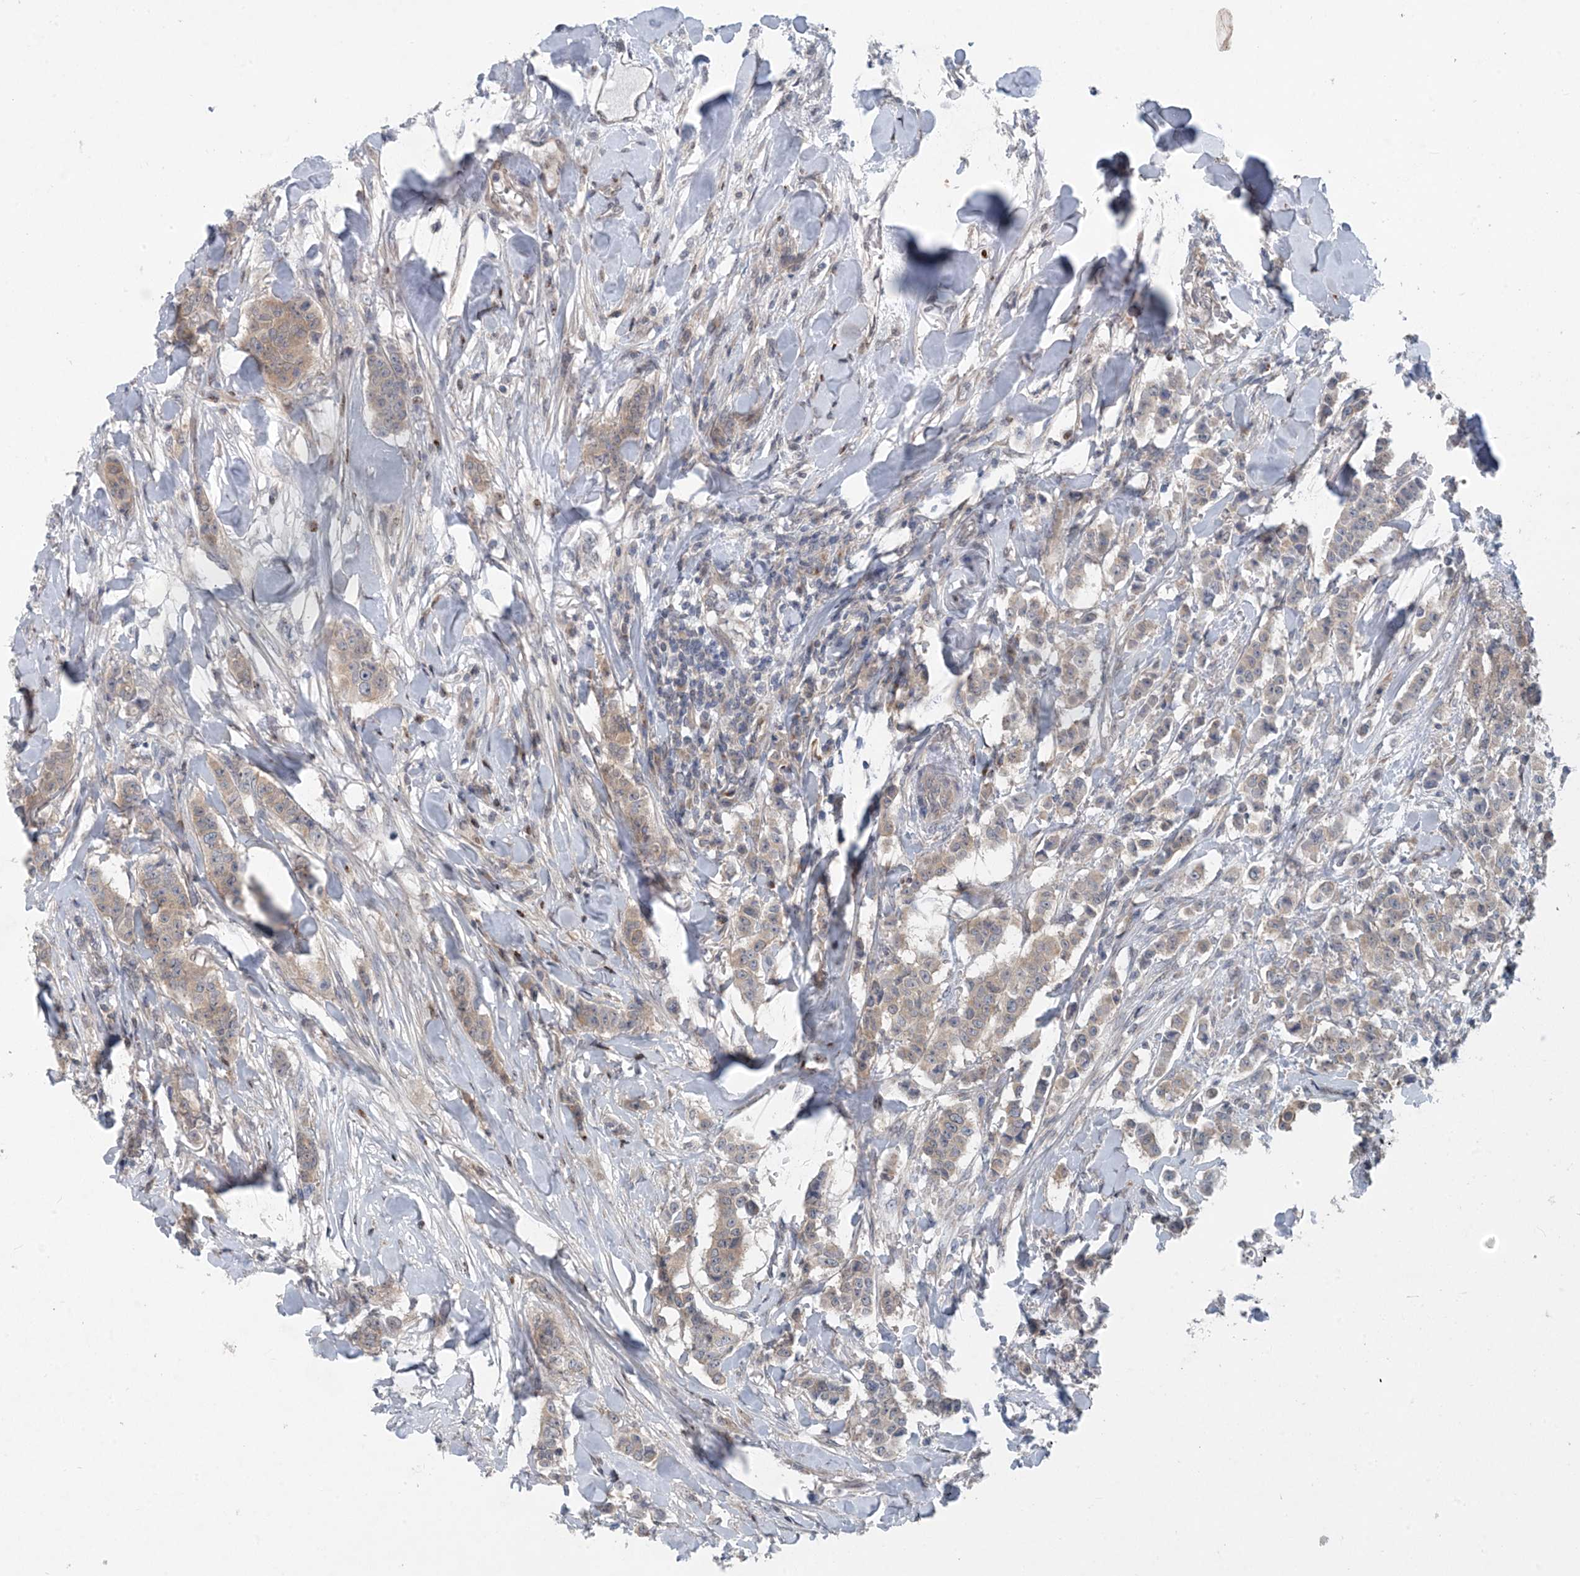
{"staining": {"intensity": "weak", "quantity": "25%-75%", "location": "cytoplasmic/membranous"}, "tissue": "breast cancer", "cell_type": "Tumor cells", "image_type": "cancer", "snomed": [{"axis": "morphology", "description": "Duct carcinoma"}, {"axis": "topography", "description": "Breast"}], "caption": "This is a photomicrograph of immunohistochemistry staining of breast invasive ductal carcinoma, which shows weak positivity in the cytoplasmic/membranous of tumor cells.", "gene": "HIKESHI", "patient": {"sex": "female", "age": 40}}